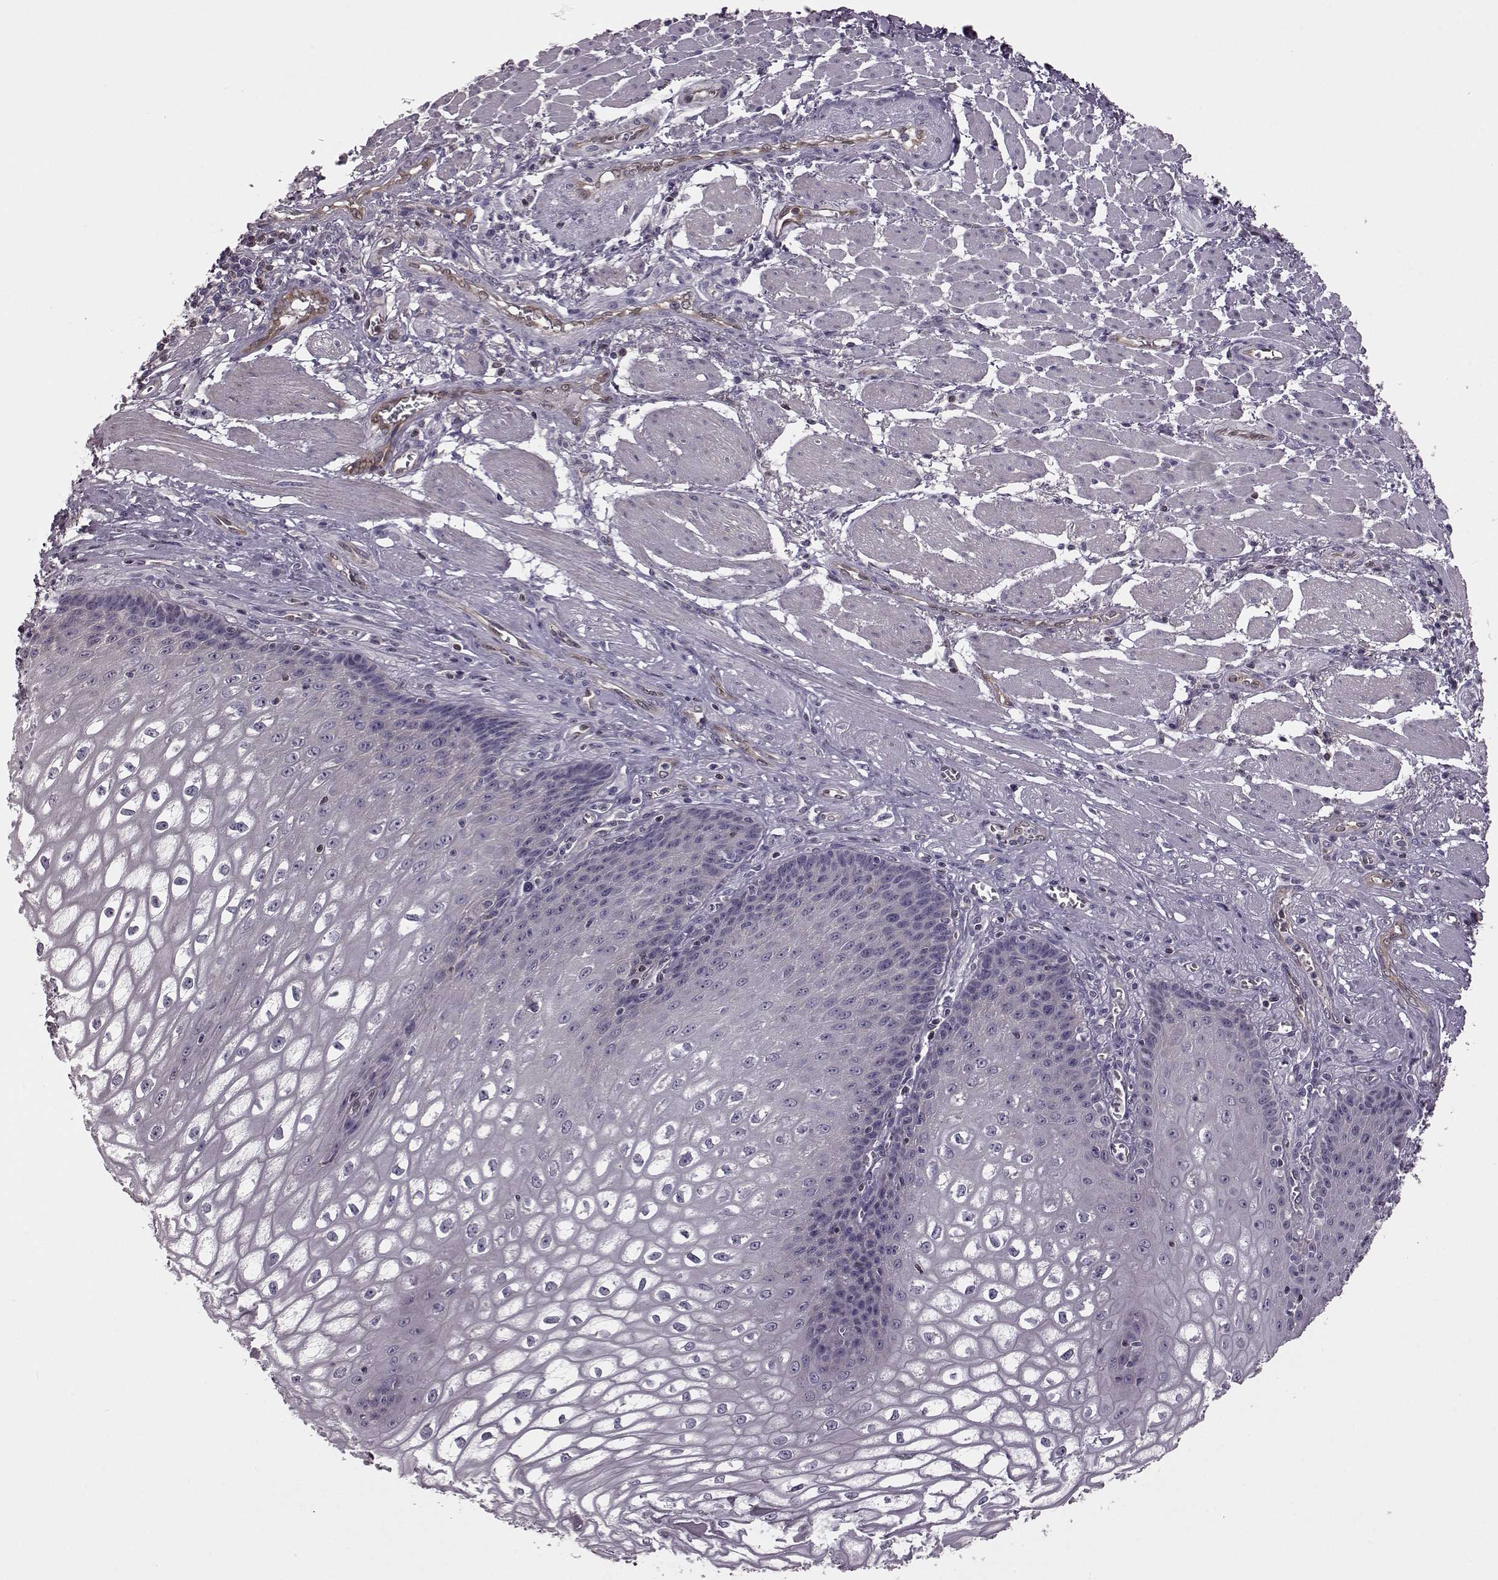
{"staining": {"intensity": "negative", "quantity": "none", "location": "none"}, "tissue": "esophagus", "cell_type": "Squamous epithelial cells", "image_type": "normal", "snomed": [{"axis": "morphology", "description": "Normal tissue, NOS"}, {"axis": "topography", "description": "Esophagus"}], "caption": "DAB (3,3'-diaminobenzidine) immunohistochemical staining of benign human esophagus shows no significant staining in squamous epithelial cells. The staining was performed using DAB (3,3'-diaminobenzidine) to visualize the protein expression in brown, while the nuclei were stained in blue with hematoxylin (Magnification: 20x).", "gene": "CDC42SE1", "patient": {"sex": "male", "age": 58}}